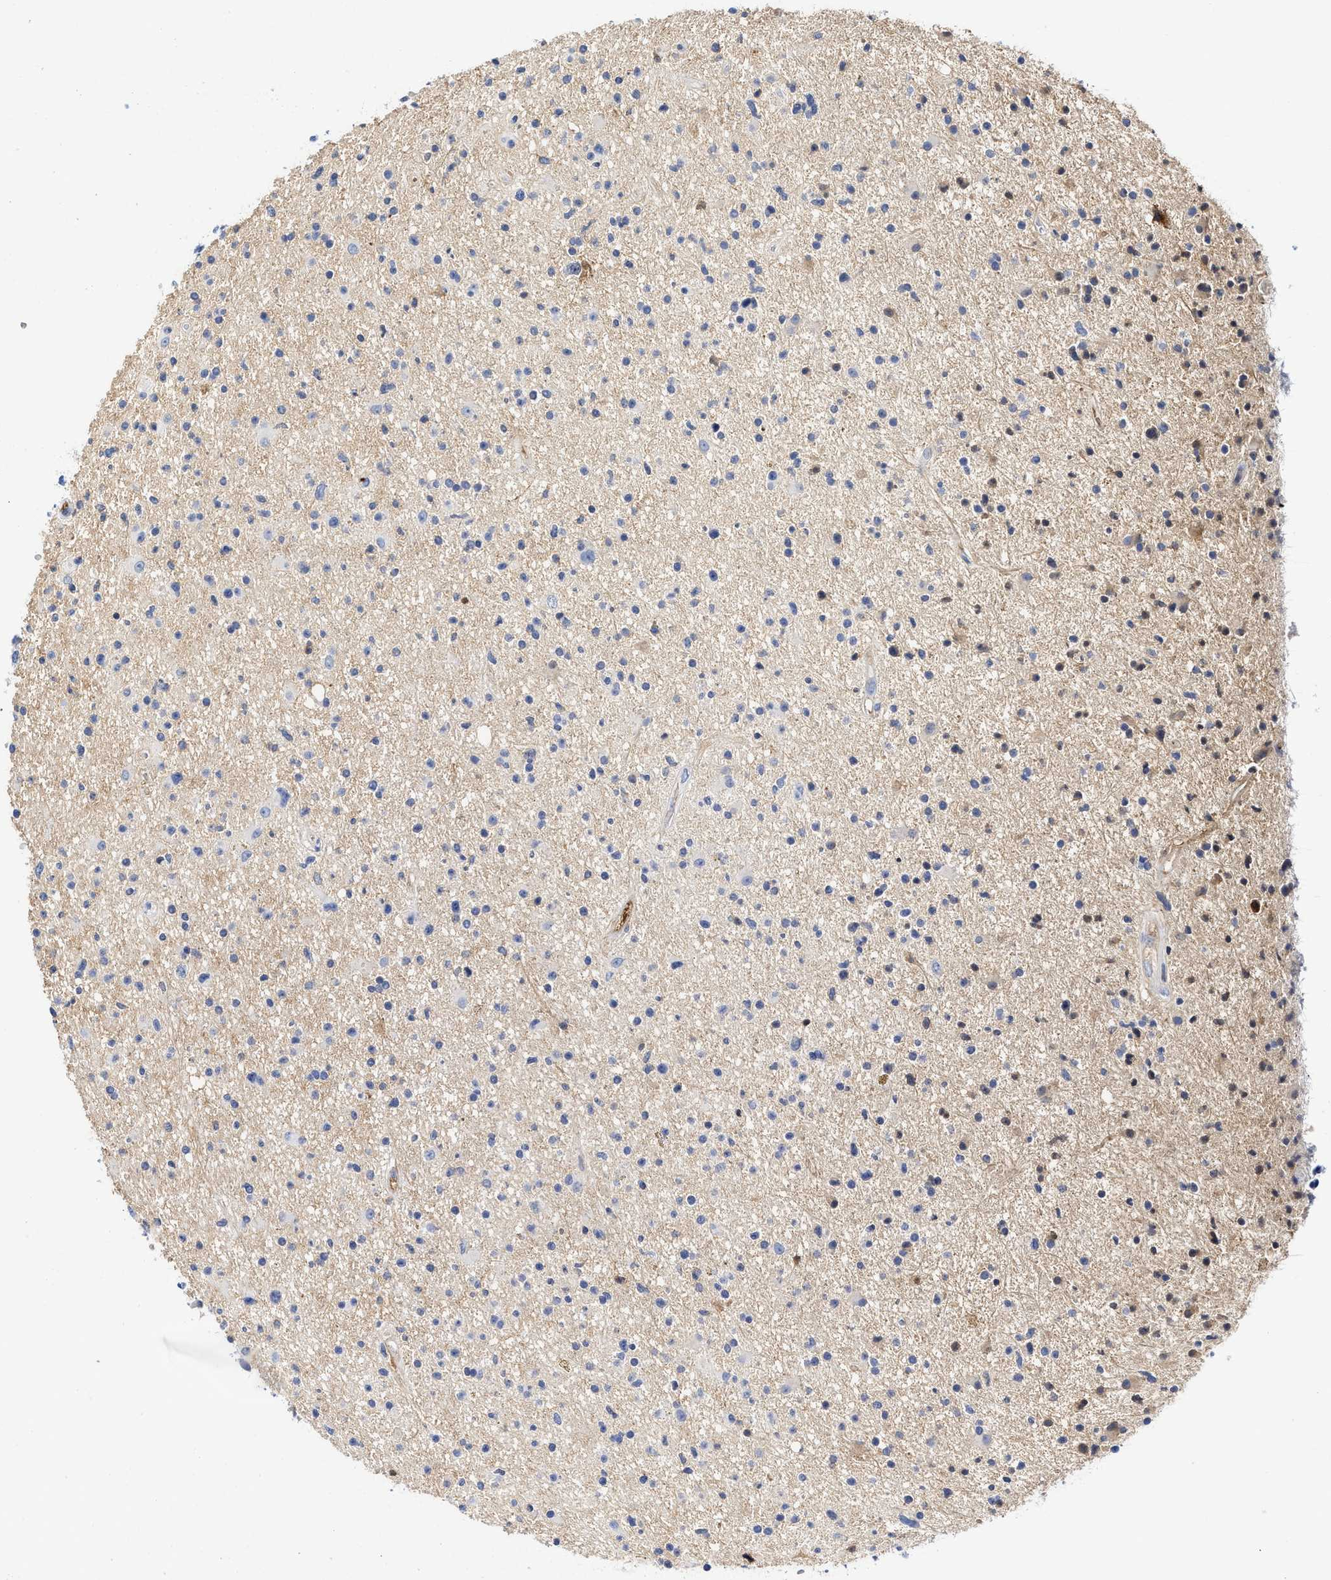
{"staining": {"intensity": "negative", "quantity": "none", "location": "none"}, "tissue": "glioma", "cell_type": "Tumor cells", "image_type": "cancer", "snomed": [{"axis": "morphology", "description": "Glioma, malignant, High grade"}, {"axis": "topography", "description": "Brain"}], "caption": "Glioma stained for a protein using IHC shows no staining tumor cells.", "gene": "C2", "patient": {"sex": "male", "age": 33}}